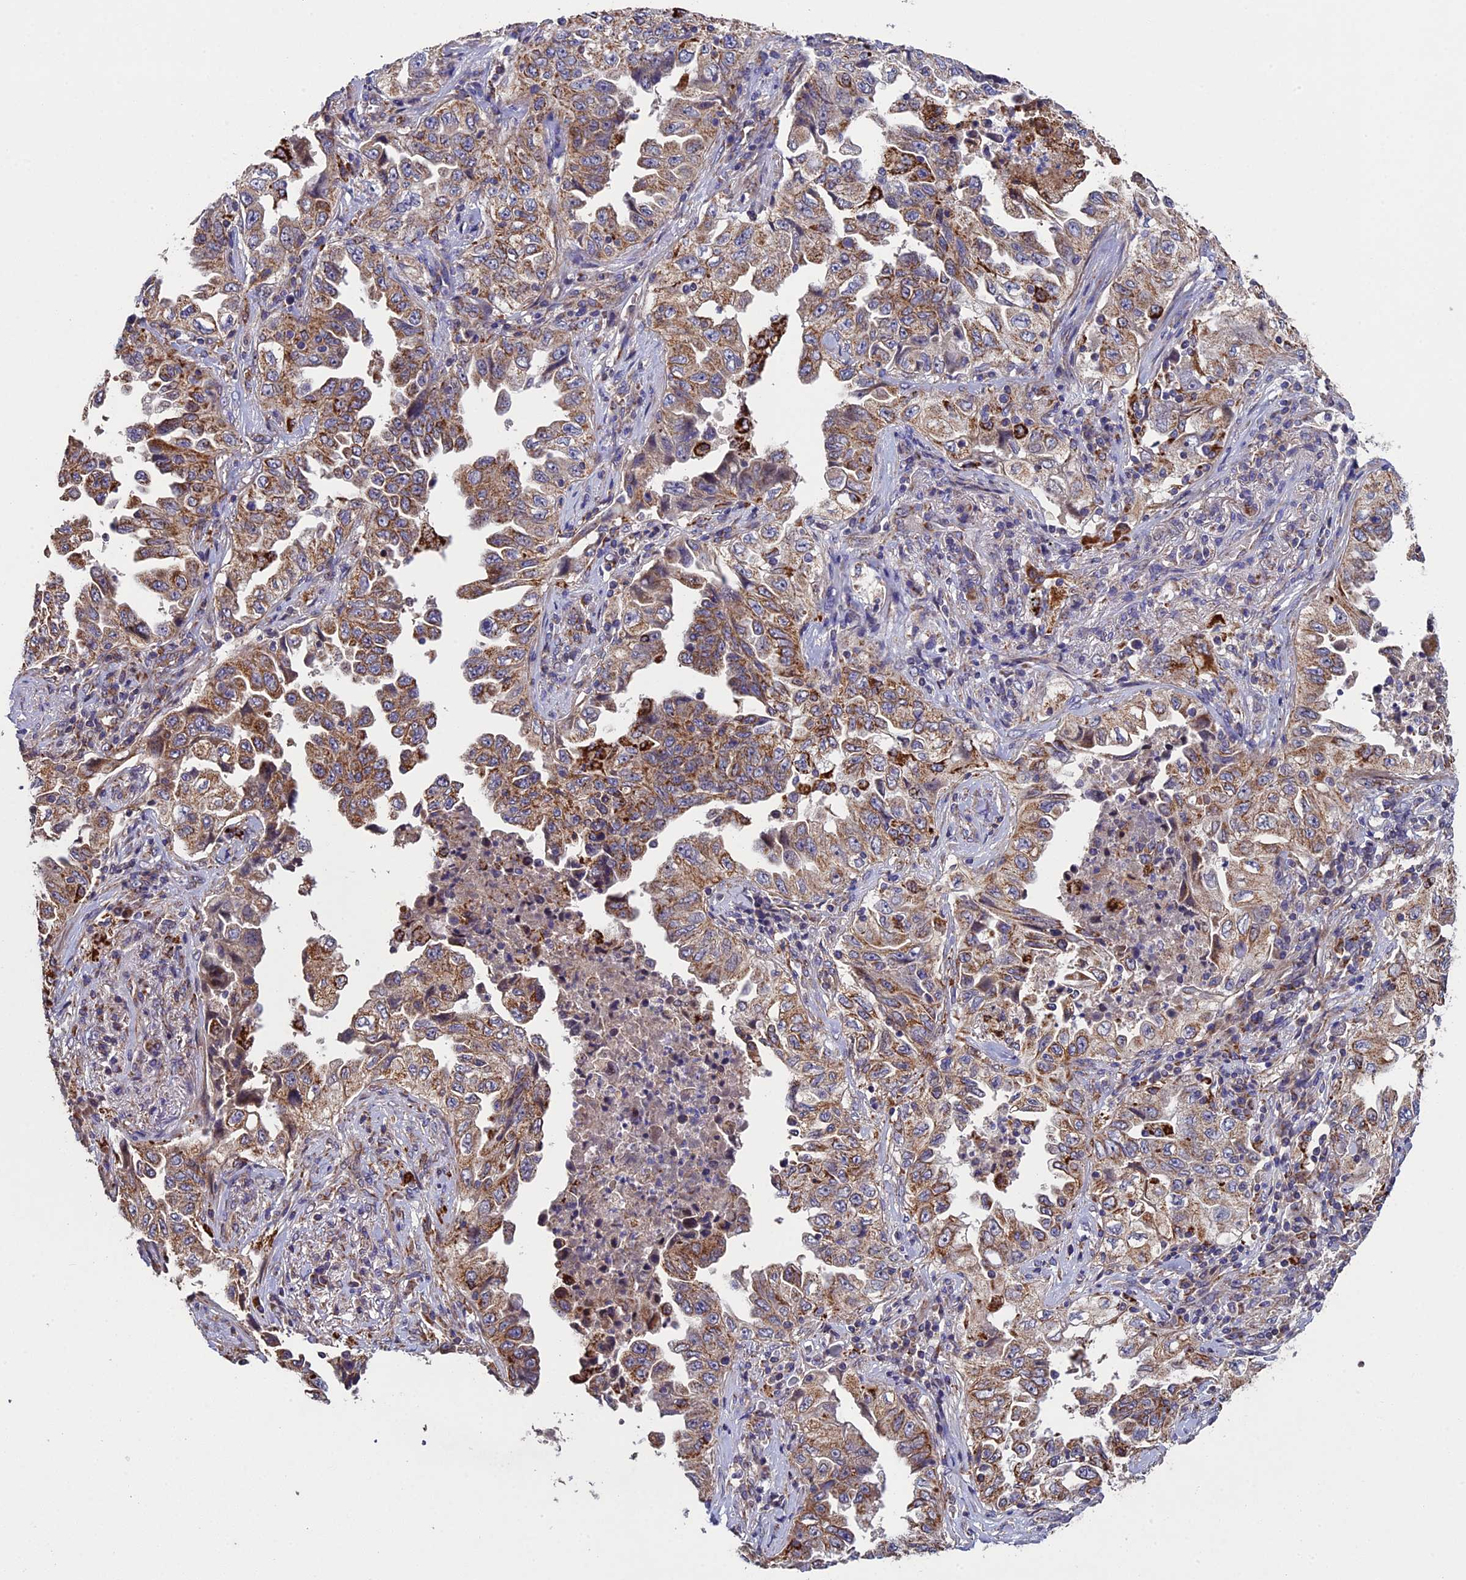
{"staining": {"intensity": "moderate", "quantity": ">75%", "location": "cytoplasmic/membranous"}, "tissue": "lung cancer", "cell_type": "Tumor cells", "image_type": "cancer", "snomed": [{"axis": "morphology", "description": "Adenocarcinoma, NOS"}, {"axis": "topography", "description": "Lung"}], "caption": "IHC photomicrograph of neoplastic tissue: adenocarcinoma (lung) stained using IHC exhibits medium levels of moderate protein expression localized specifically in the cytoplasmic/membranous of tumor cells, appearing as a cytoplasmic/membranous brown color.", "gene": "RNF17", "patient": {"sex": "female", "age": 51}}